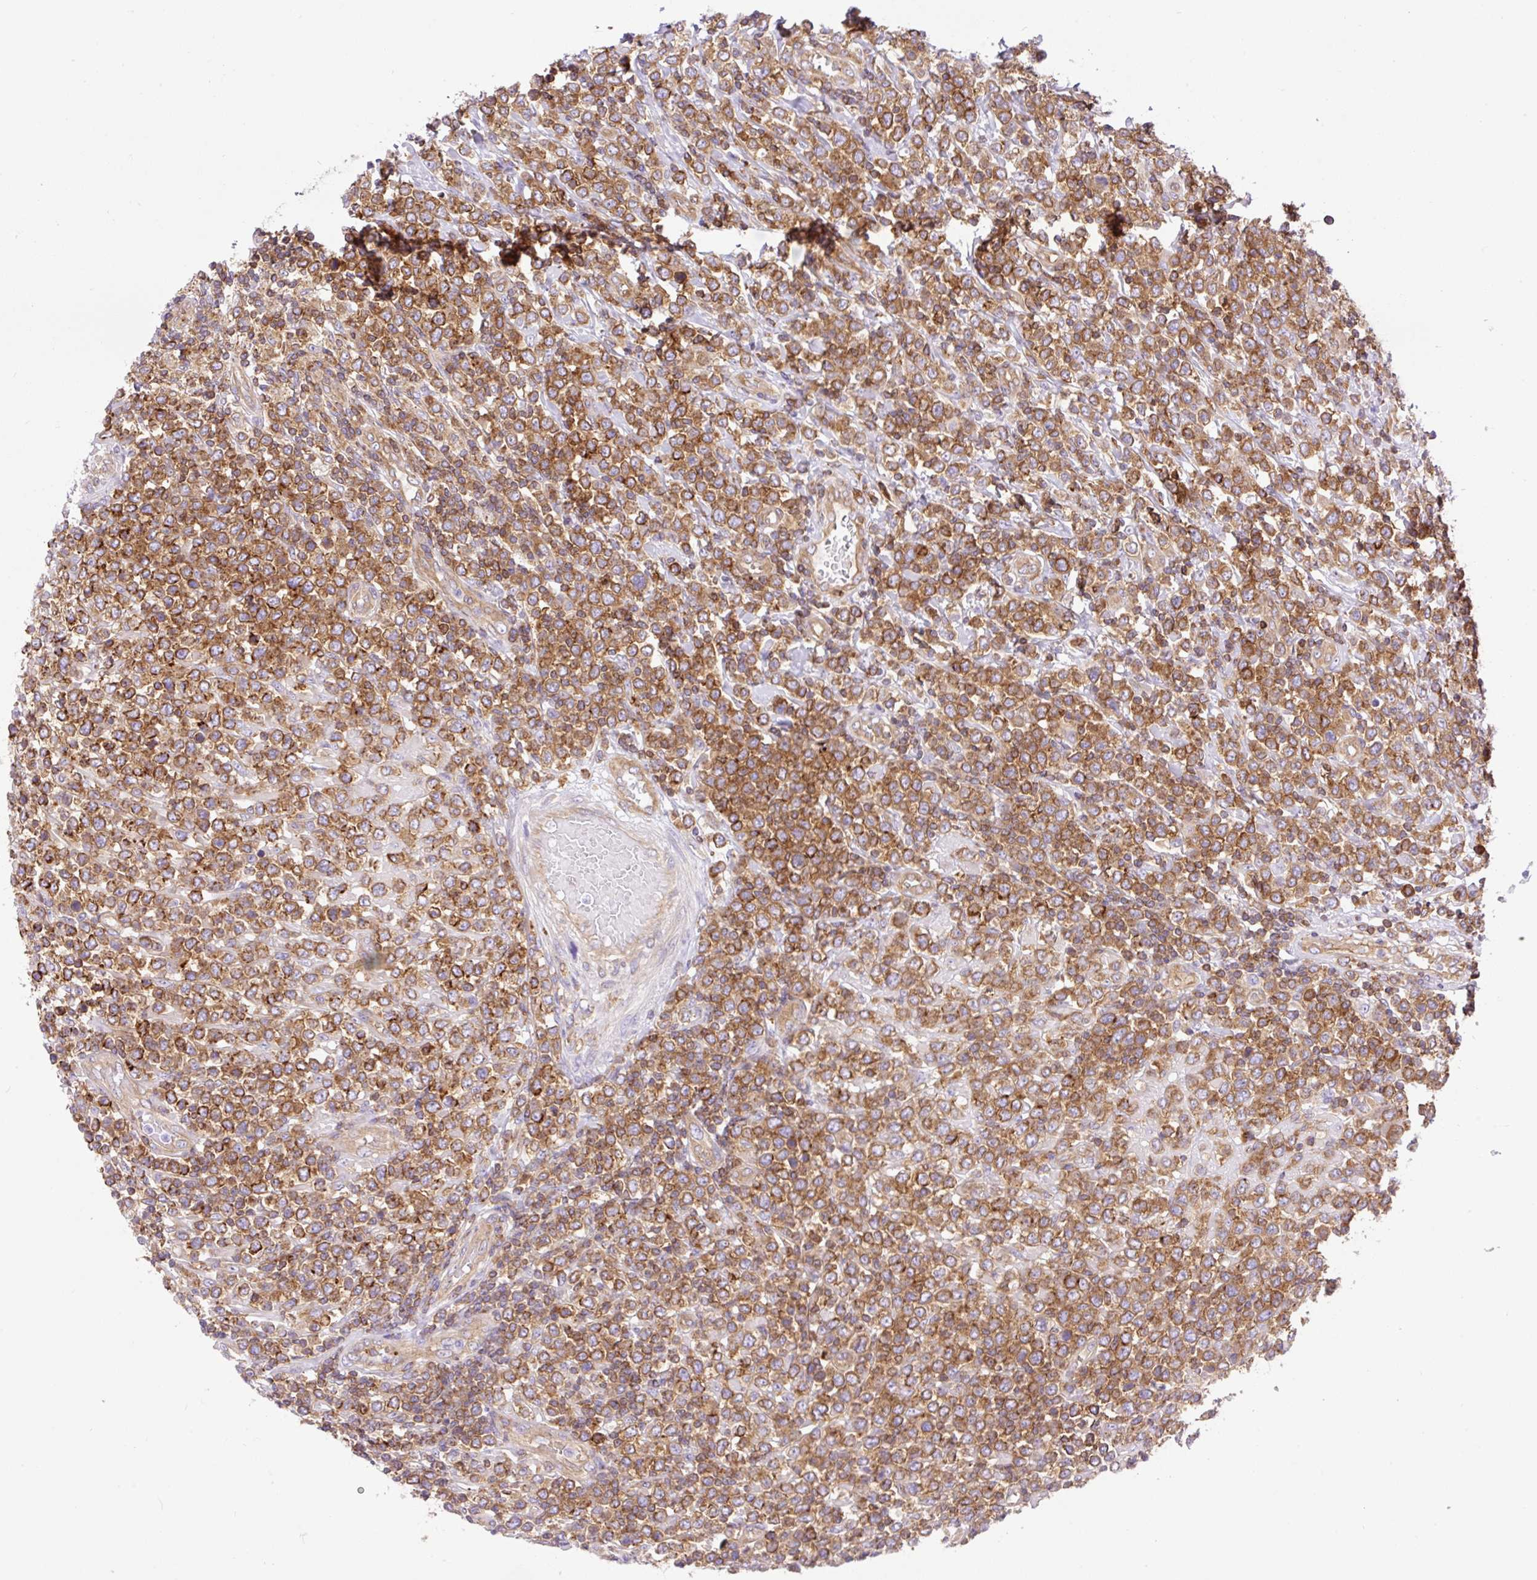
{"staining": {"intensity": "strong", "quantity": ">75%", "location": "cytoplasmic/membranous"}, "tissue": "lymphoma", "cell_type": "Tumor cells", "image_type": "cancer", "snomed": [{"axis": "morphology", "description": "Malignant lymphoma, non-Hodgkin's type, High grade"}, {"axis": "topography", "description": "Soft tissue"}], "caption": "Tumor cells show high levels of strong cytoplasmic/membranous staining in approximately >75% of cells in lymphoma.", "gene": "DNM2", "patient": {"sex": "female", "age": 56}}